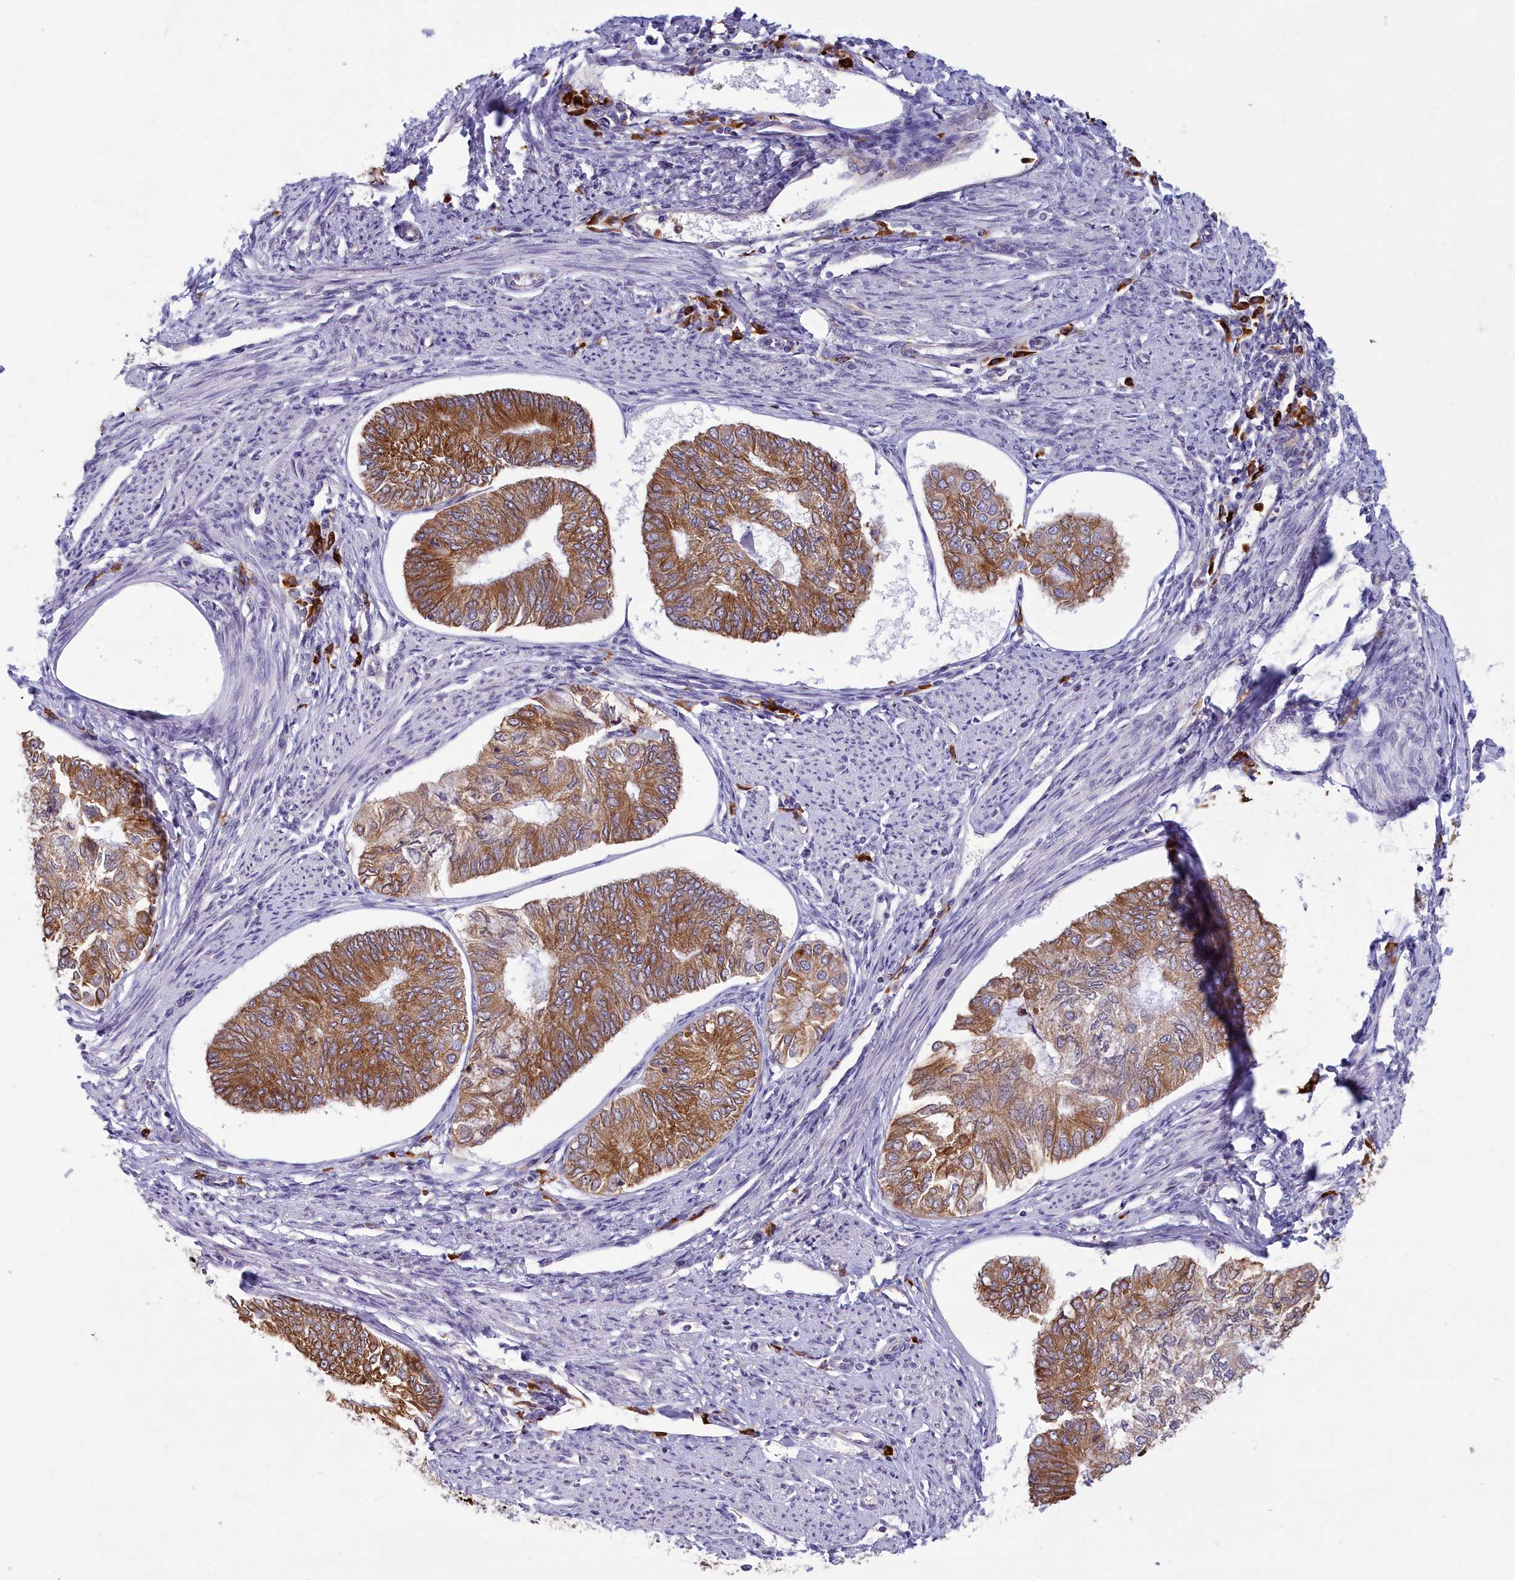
{"staining": {"intensity": "moderate", "quantity": ">75%", "location": "cytoplasmic/membranous"}, "tissue": "endometrial cancer", "cell_type": "Tumor cells", "image_type": "cancer", "snomed": [{"axis": "morphology", "description": "Adenocarcinoma, NOS"}, {"axis": "topography", "description": "Endometrium"}], "caption": "Approximately >75% of tumor cells in endometrial cancer exhibit moderate cytoplasmic/membranous protein staining as visualized by brown immunohistochemical staining.", "gene": "HM13", "patient": {"sex": "female", "age": 68}}